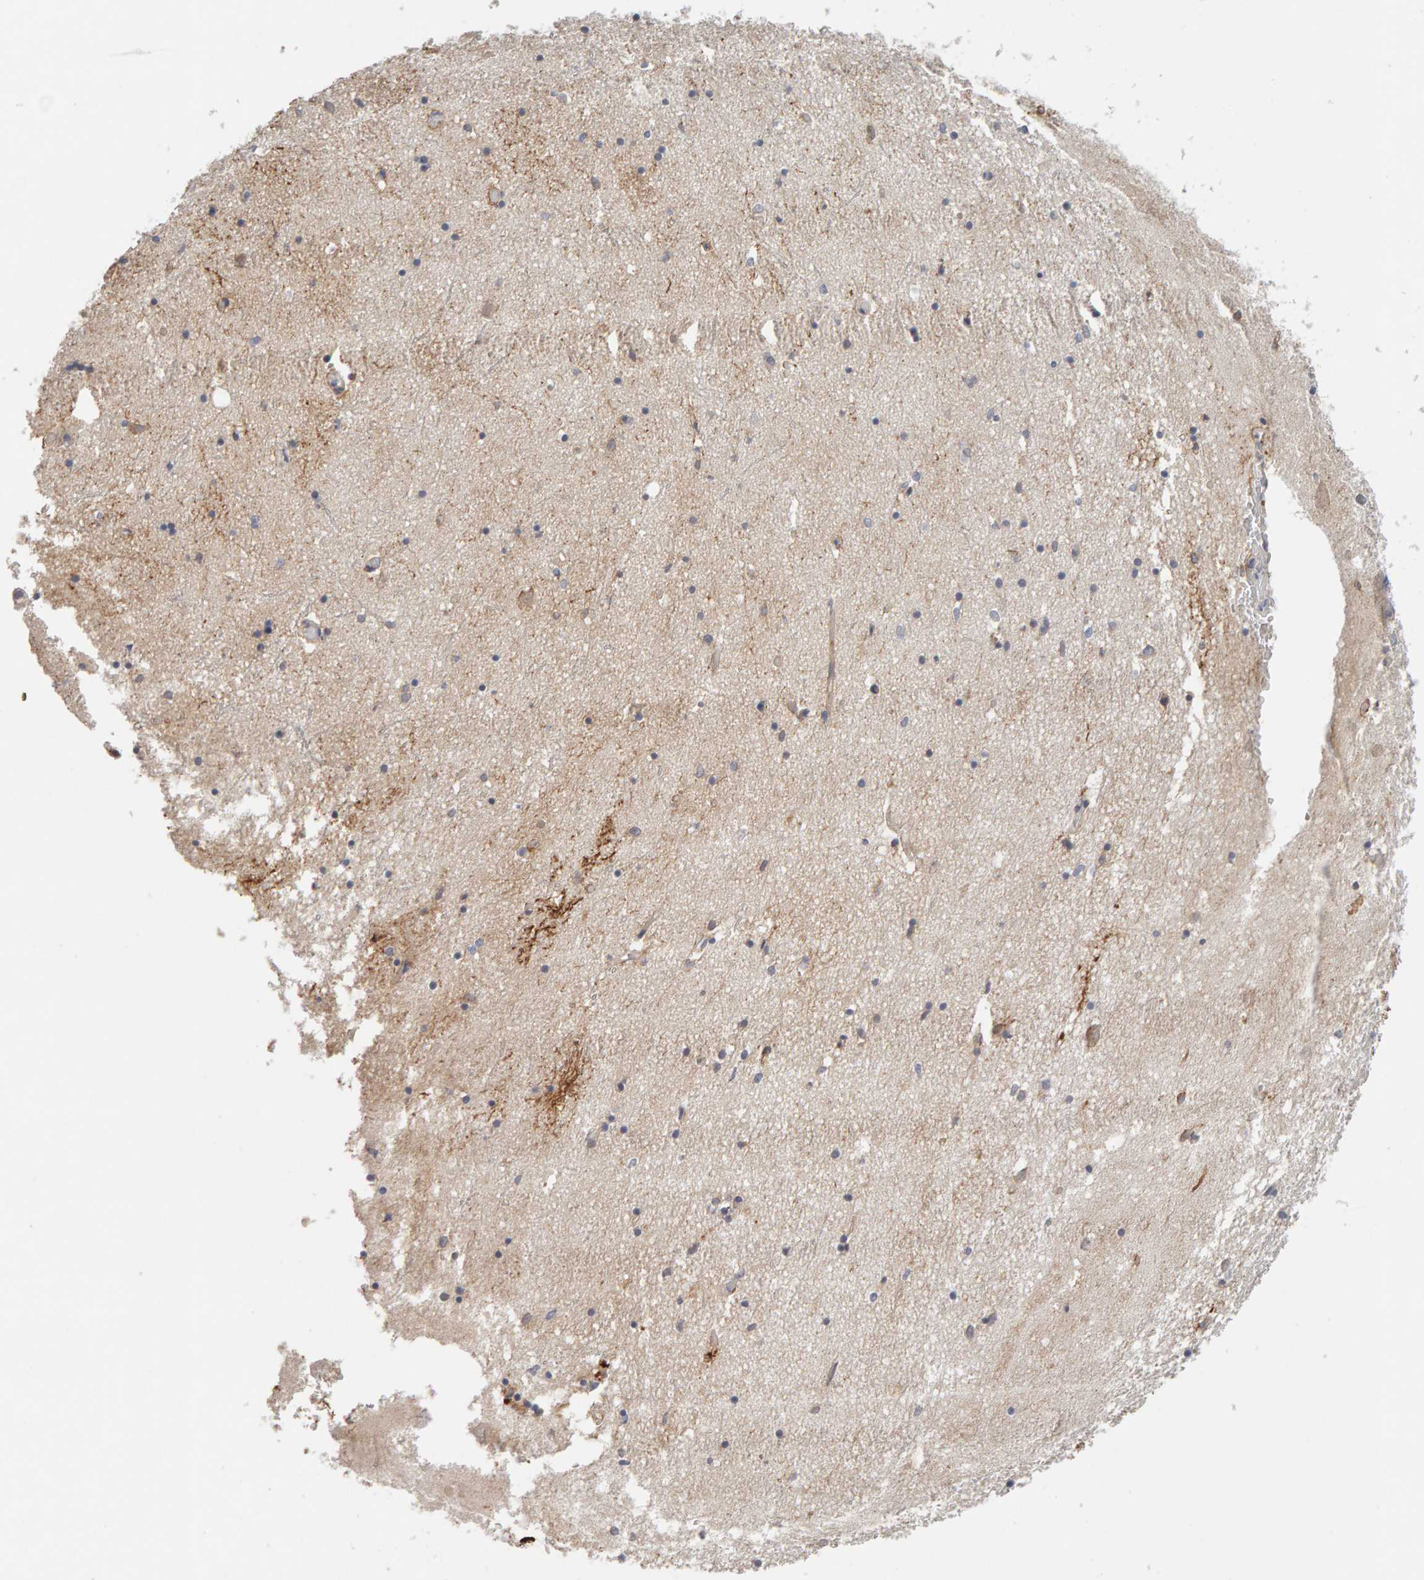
{"staining": {"intensity": "moderate", "quantity": "<25%", "location": "cytoplasmic/membranous"}, "tissue": "hippocampus", "cell_type": "Glial cells", "image_type": "normal", "snomed": [{"axis": "morphology", "description": "Normal tissue, NOS"}, {"axis": "topography", "description": "Hippocampus"}], "caption": "The micrograph reveals a brown stain indicating the presence of a protein in the cytoplasmic/membranous of glial cells in hippocampus. (brown staining indicates protein expression, while blue staining denotes nuclei).", "gene": "NUDCD1", "patient": {"sex": "male", "age": 70}}